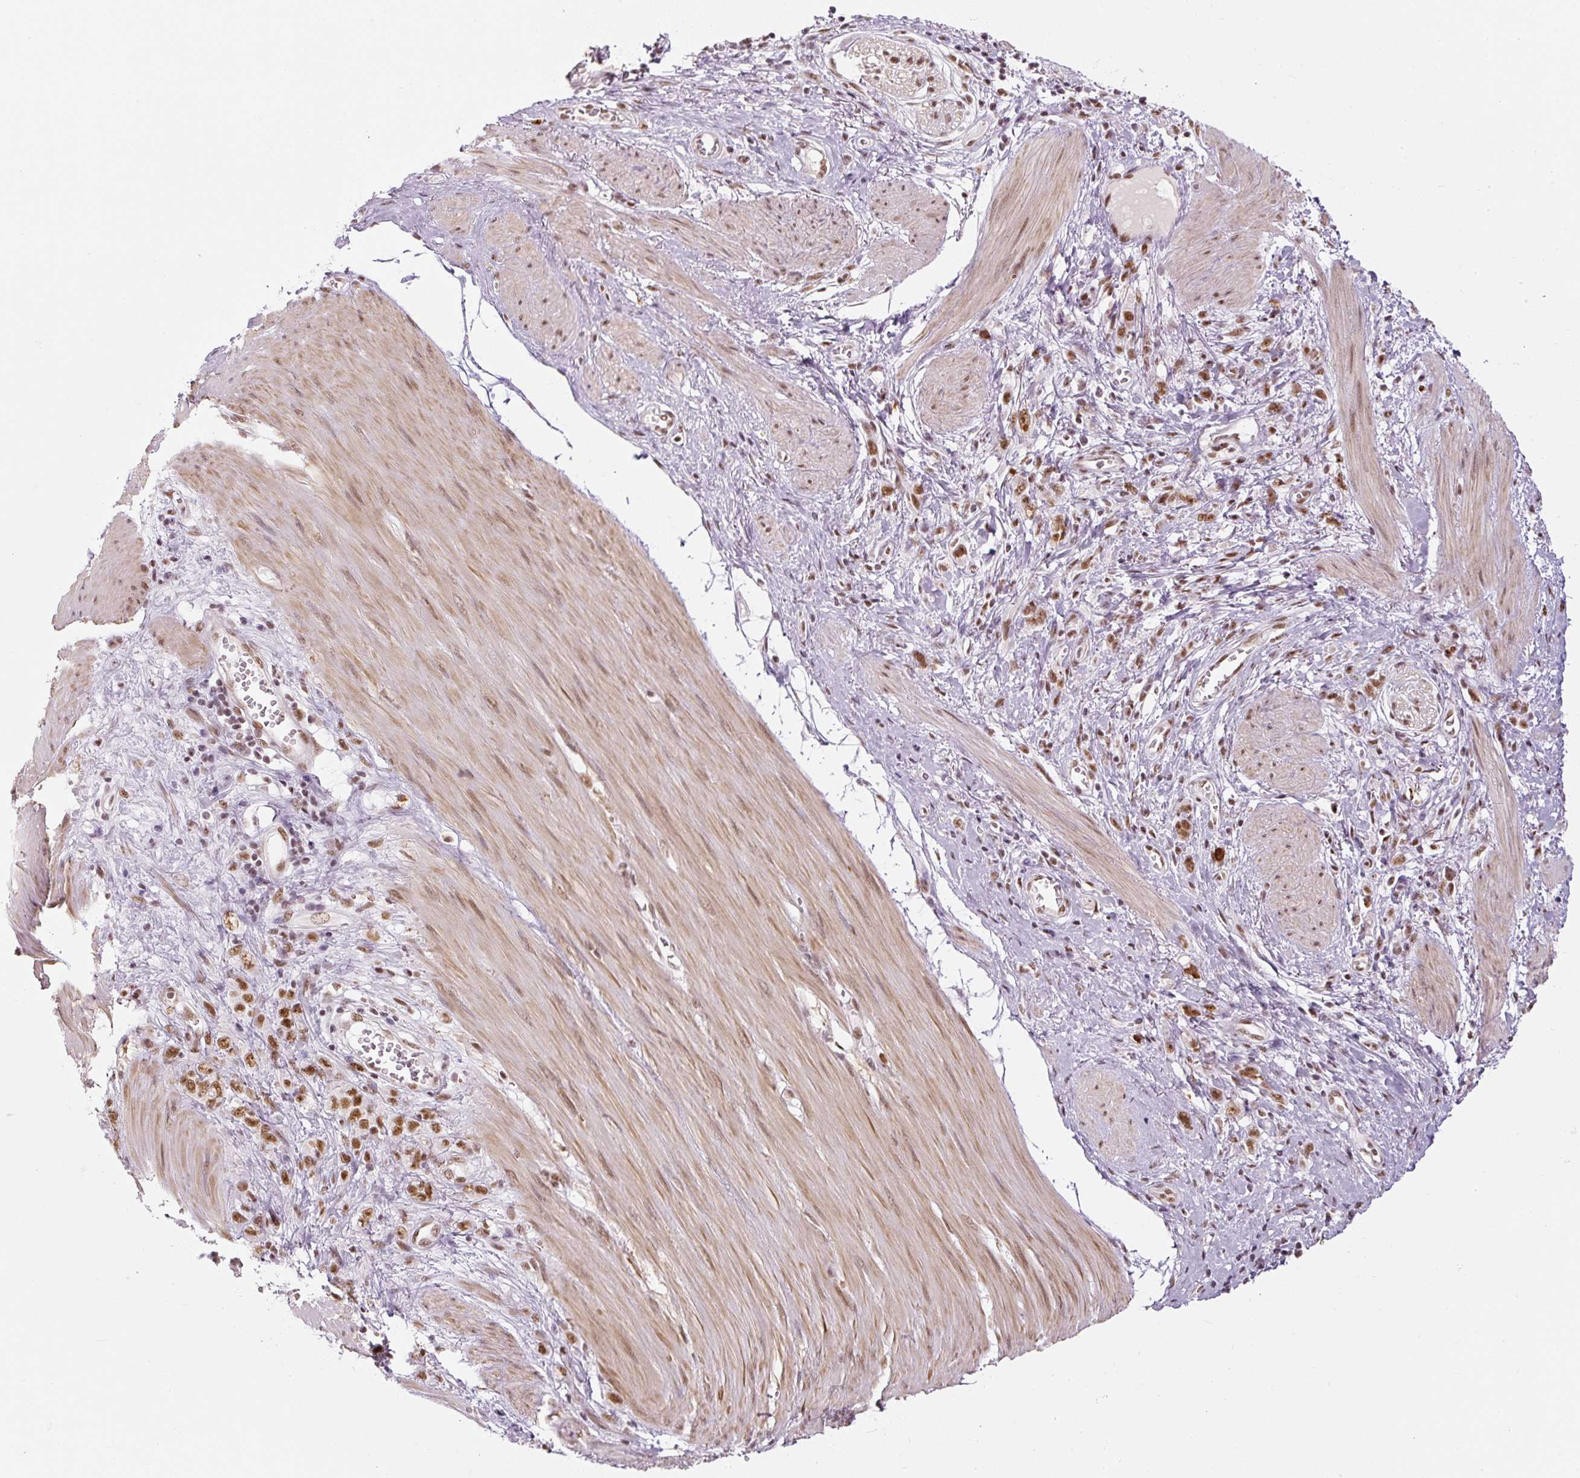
{"staining": {"intensity": "moderate", "quantity": ">75%", "location": "nuclear"}, "tissue": "stomach cancer", "cell_type": "Tumor cells", "image_type": "cancer", "snomed": [{"axis": "morphology", "description": "Adenocarcinoma, NOS"}, {"axis": "topography", "description": "Stomach"}], "caption": "The histopathology image demonstrates immunohistochemical staining of stomach adenocarcinoma. There is moderate nuclear positivity is present in approximately >75% of tumor cells.", "gene": "U2AF2", "patient": {"sex": "female", "age": 76}}